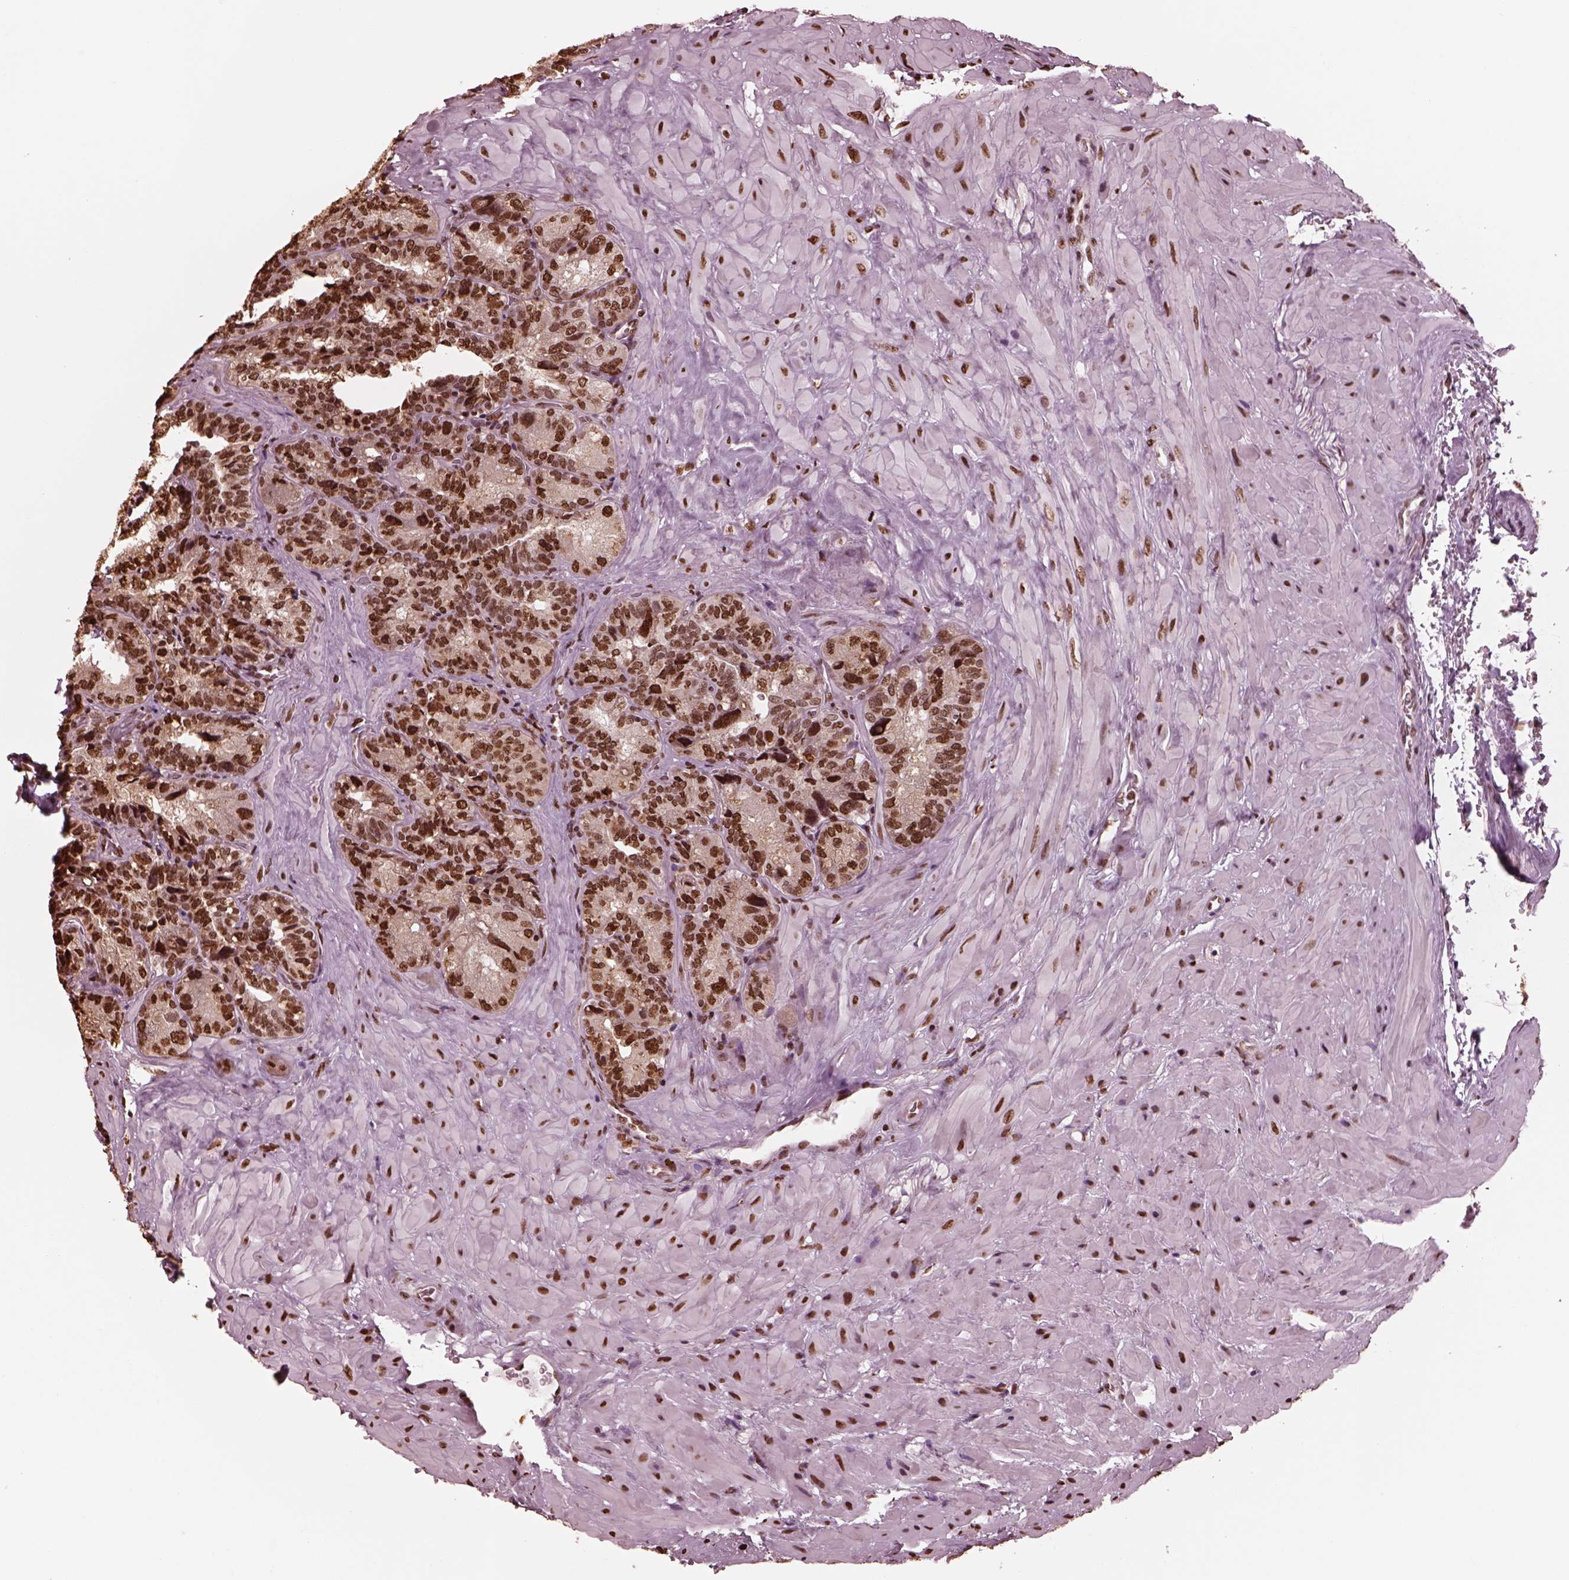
{"staining": {"intensity": "strong", "quantity": ">75%", "location": "nuclear"}, "tissue": "seminal vesicle", "cell_type": "Glandular cells", "image_type": "normal", "snomed": [{"axis": "morphology", "description": "Normal tissue, NOS"}, {"axis": "topography", "description": "Seminal veicle"}], "caption": "A high-resolution photomicrograph shows immunohistochemistry staining of unremarkable seminal vesicle, which reveals strong nuclear expression in about >75% of glandular cells. (DAB = brown stain, brightfield microscopy at high magnification).", "gene": "NSD1", "patient": {"sex": "male", "age": 69}}